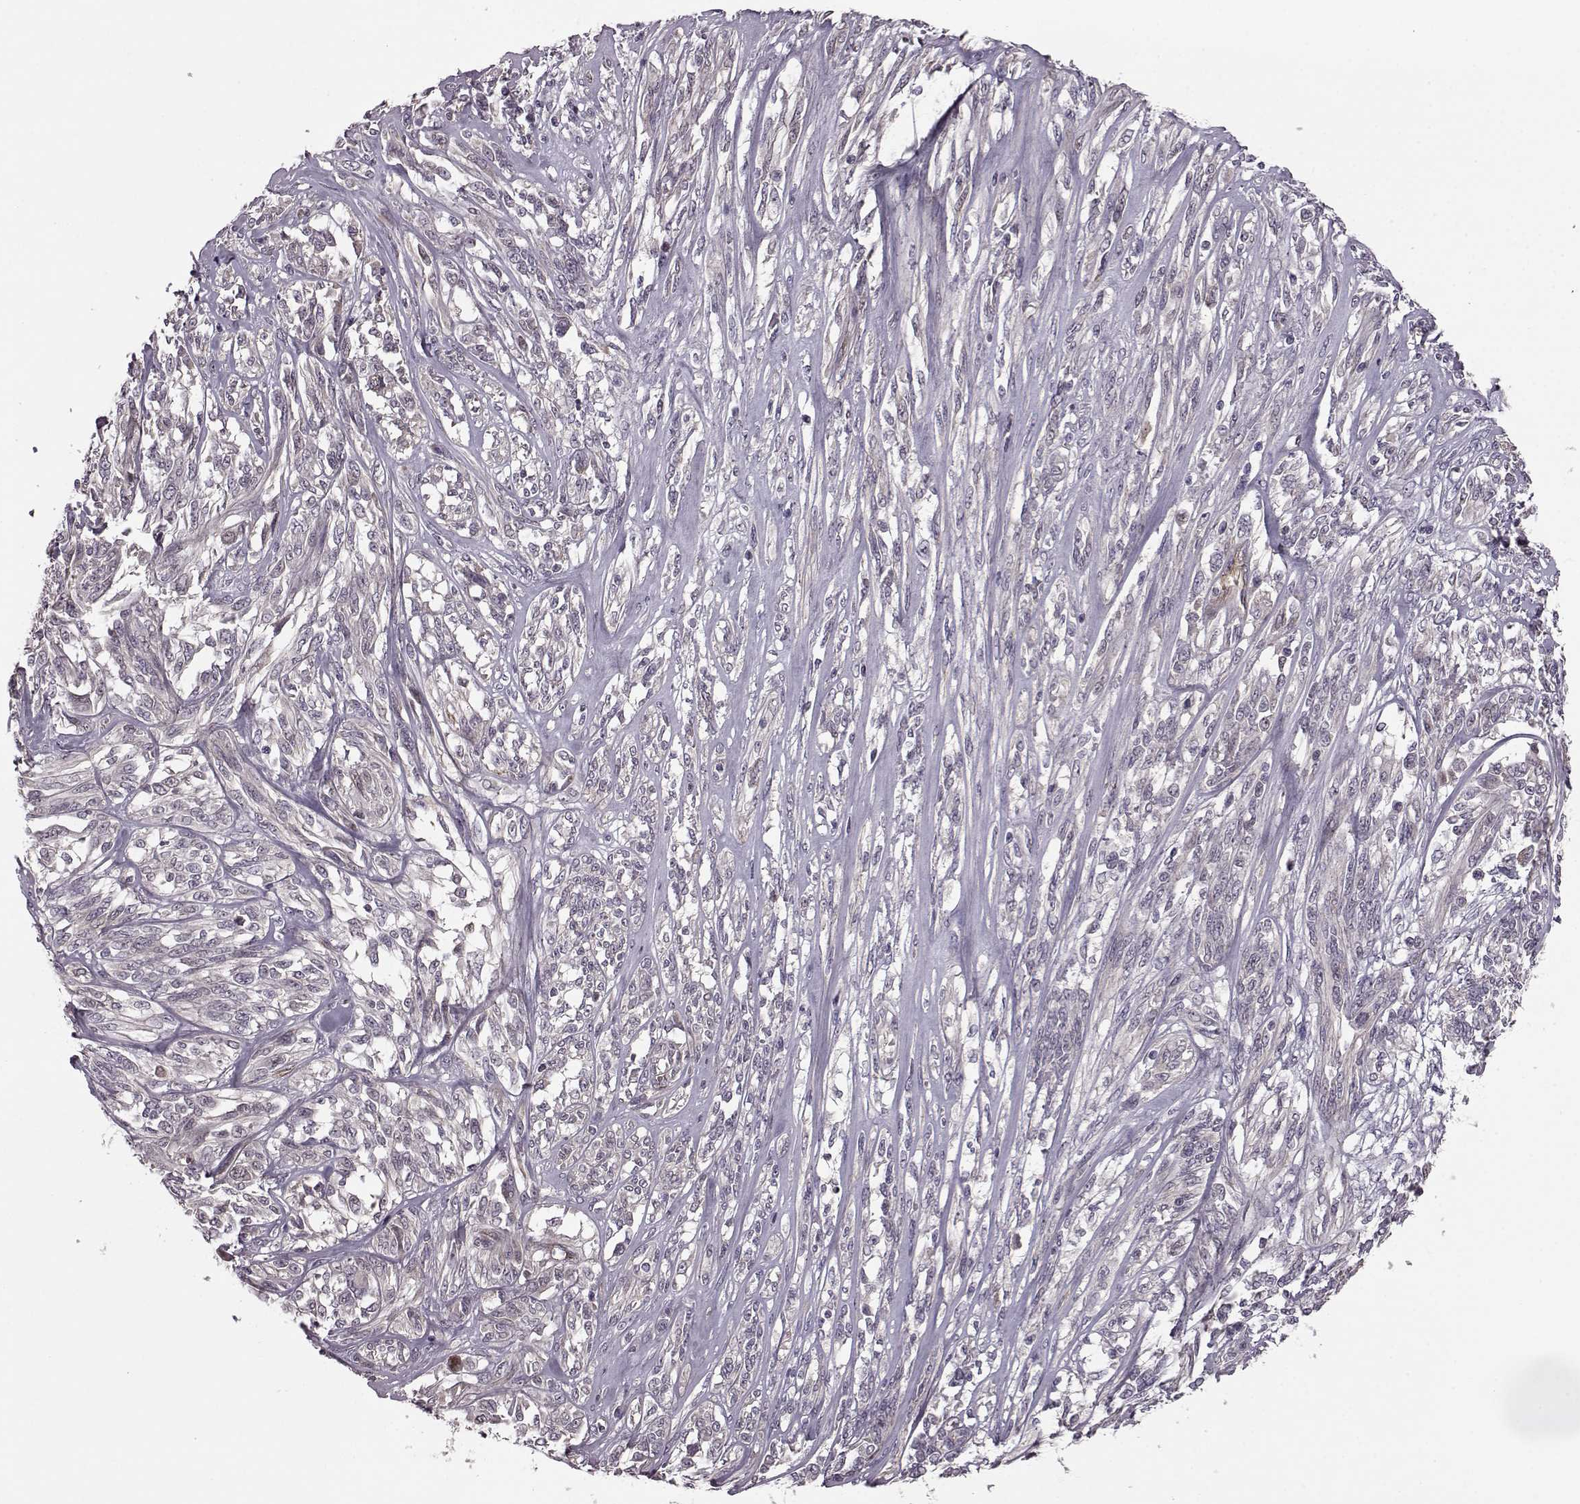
{"staining": {"intensity": "negative", "quantity": "none", "location": "none"}, "tissue": "melanoma", "cell_type": "Tumor cells", "image_type": "cancer", "snomed": [{"axis": "morphology", "description": "Malignant melanoma, NOS"}, {"axis": "topography", "description": "Skin"}], "caption": "The immunohistochemistry histopathology image has no significant staining in tumor cells of malignant melanoma tissue.", "gene": "SYNPO", "patient": {"sex": "female", "age": 91}}